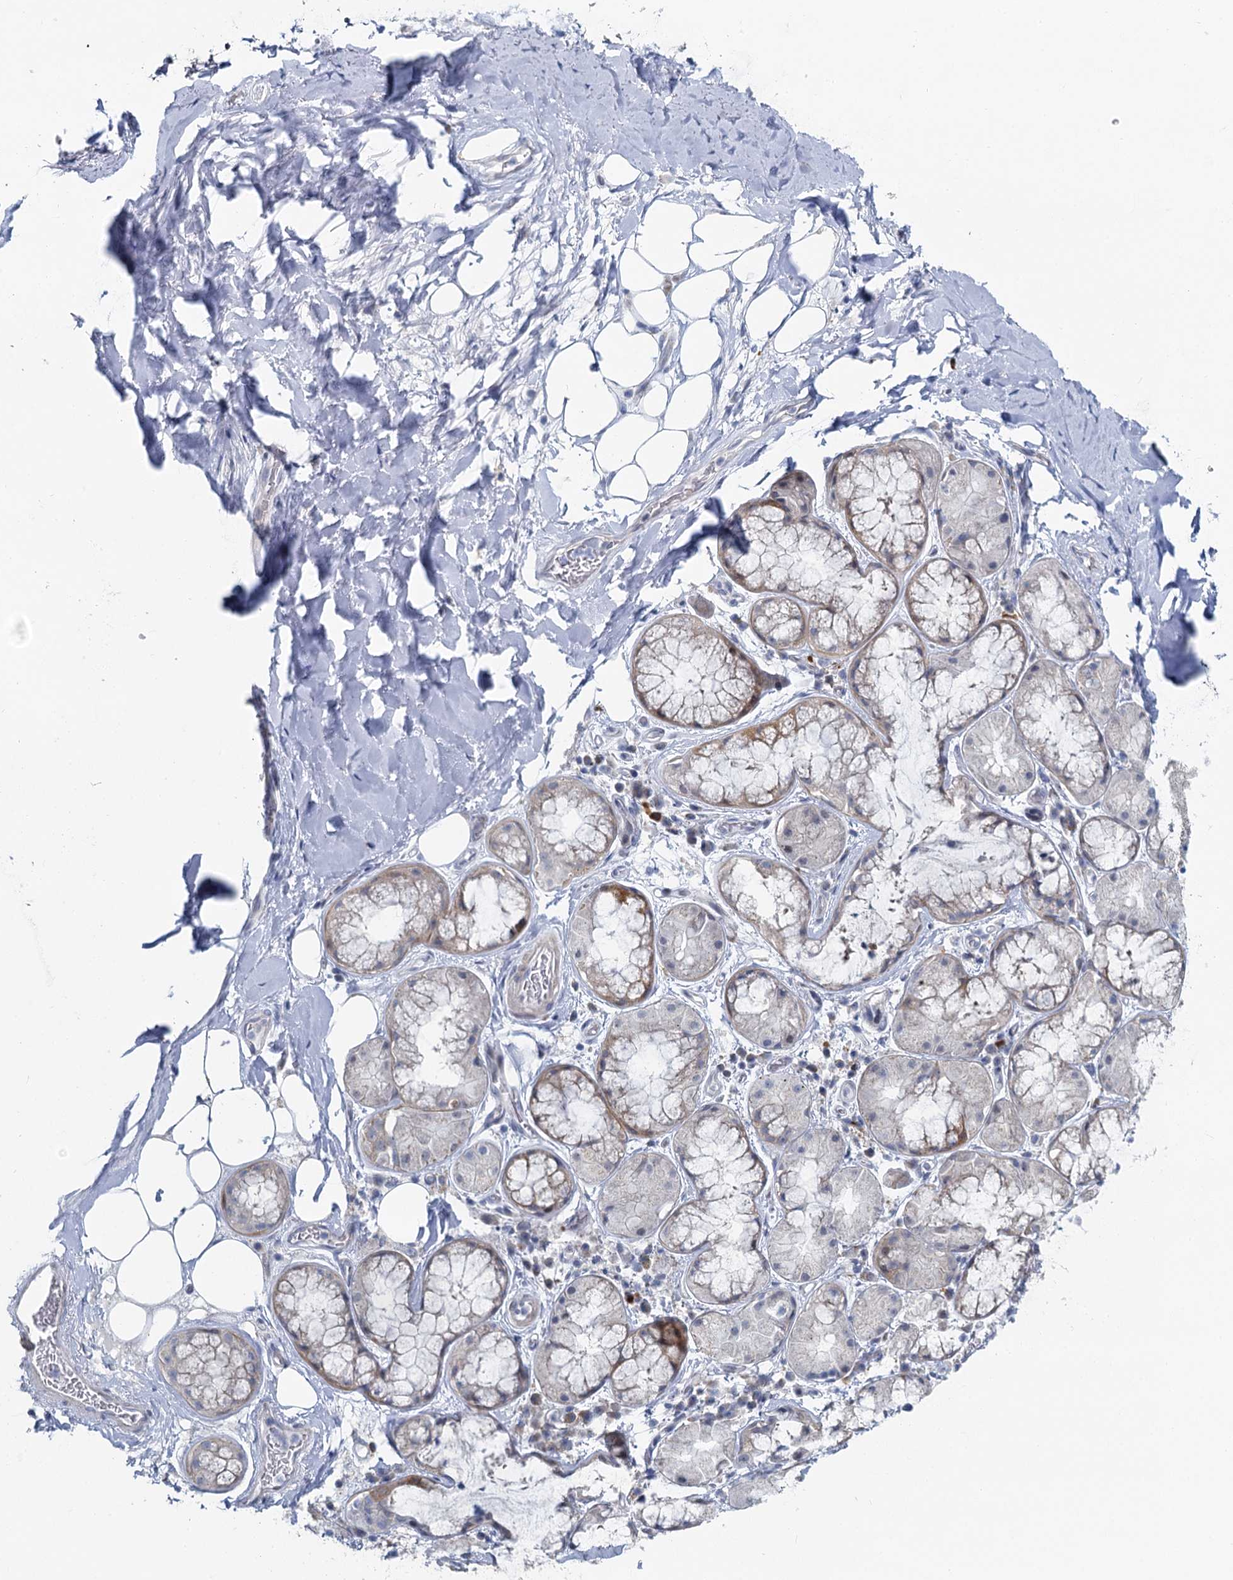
{"staining": {"intensity": "negative", "quantity": "none", "location": "none"}, "tissue": "adipose tissue", "cell_type": "Adipocytes", "image_type": "normal", "snomed": [{"axis": "morphology", "description": "Normal tissue, NOS"}, {"axis": "topography", "description": "Lymph node"}, {"axis": "topography", "description": "Cartilage tissue"}, {"axis": "topography", "description": "Bronchus"}], "caption": "High power microscopy photomicrograph of an immunohistochemistry (IHC) photomicrograph of unremarkable adipose tissue, revealing no significant positivity in adipocytes. (DAB (3,3'-diaminobenzidine) immunohistochemistry (IHC), high magnification).", "gene": "ACRBP", "patient": {"sex": "male", "age": 63}}